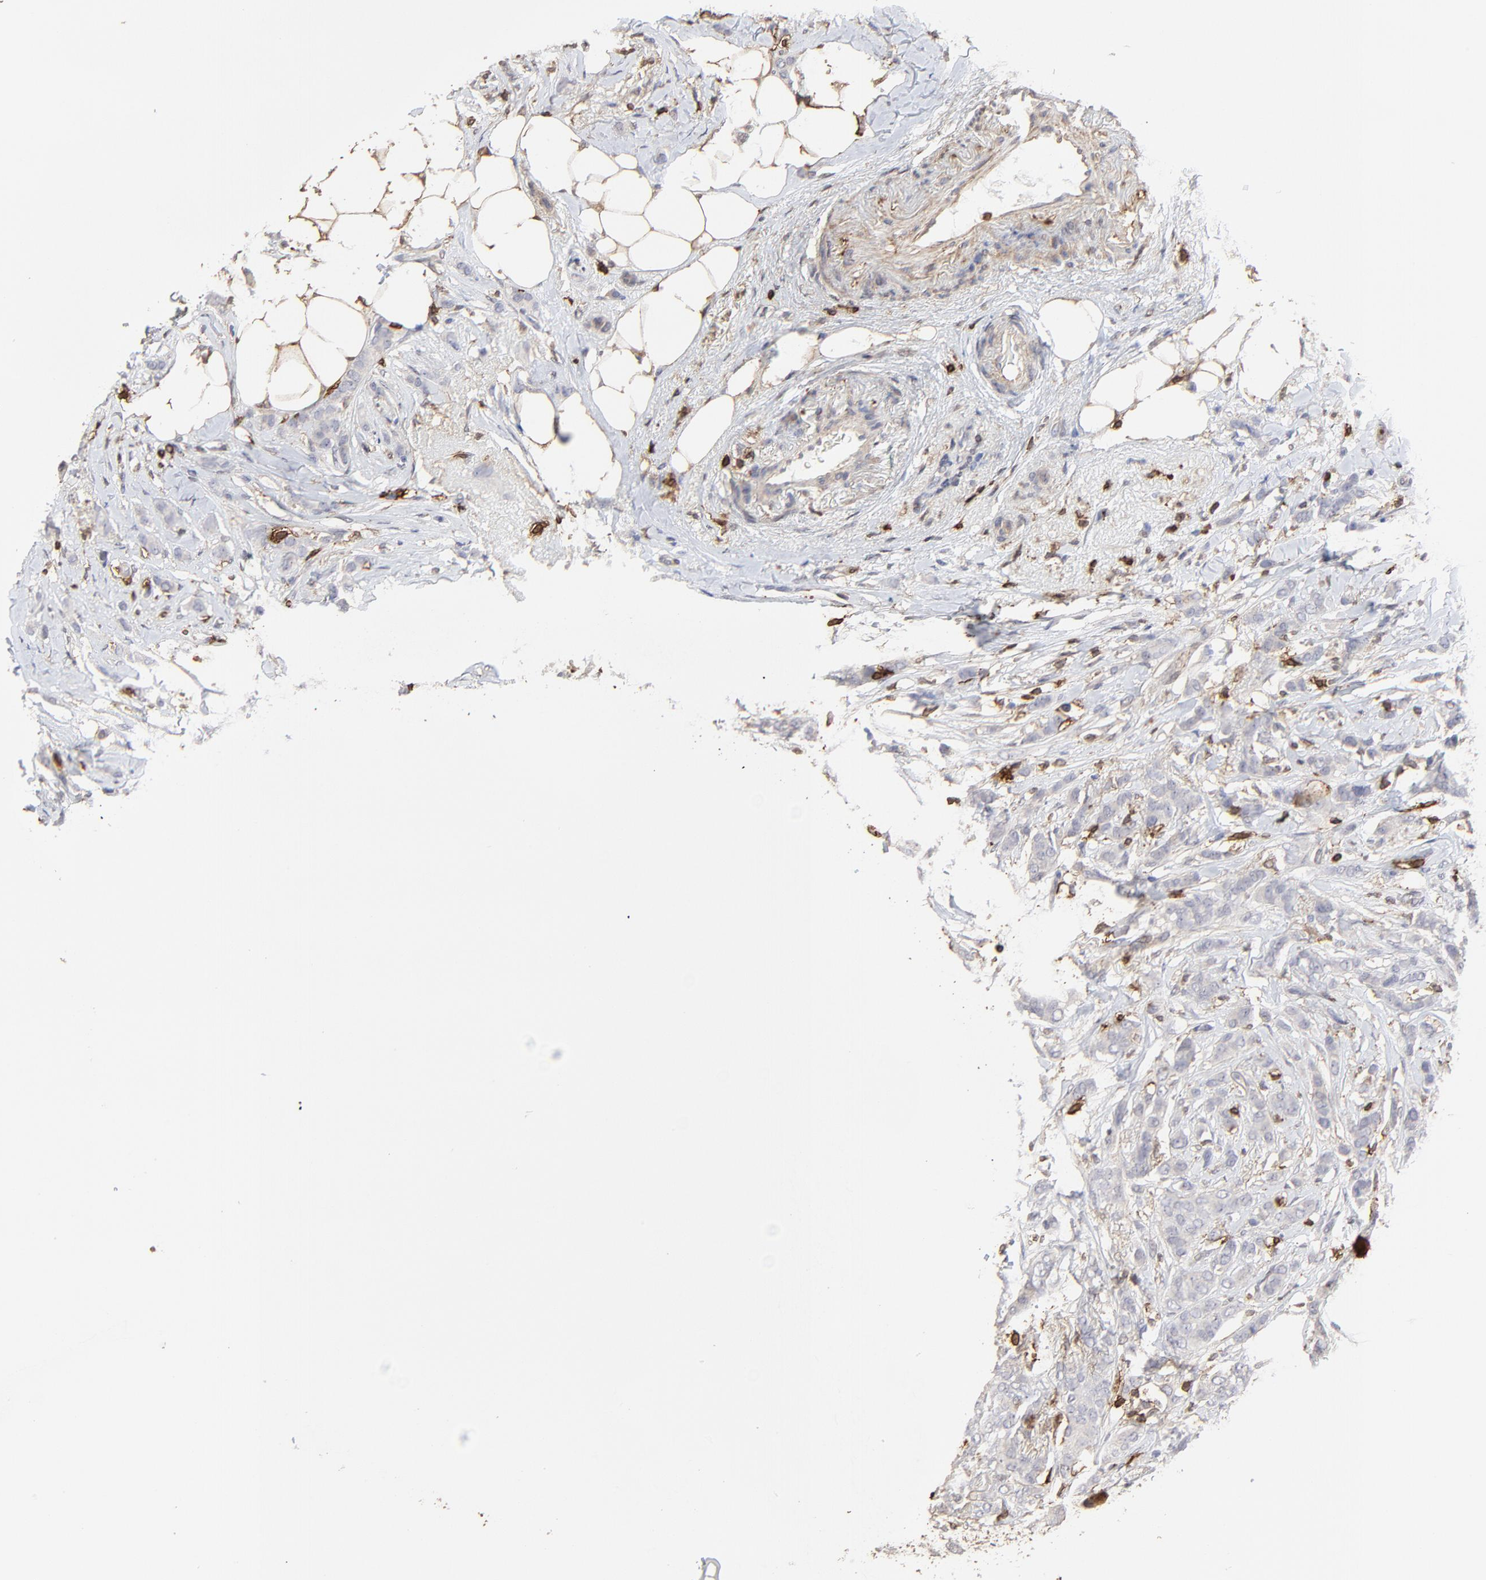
{"staining": {"intensity": "negative", "quantity": "none", "location": "none"}, "tissue": "breast cancer", "cell_type": "Tumor cells", "image_type": "cancer", "snomed": [{"axis": "morphology", "description": "Lobular carcinoma"}, {"axis": "topography", "description": "Breast"}], "caption": "Immunohistochemistry (IHC) of human breast cancer exhibits no positivity in tumor cells.", "gene": "SLC6A14", "patient": {"sex": "female", "age": 55}}